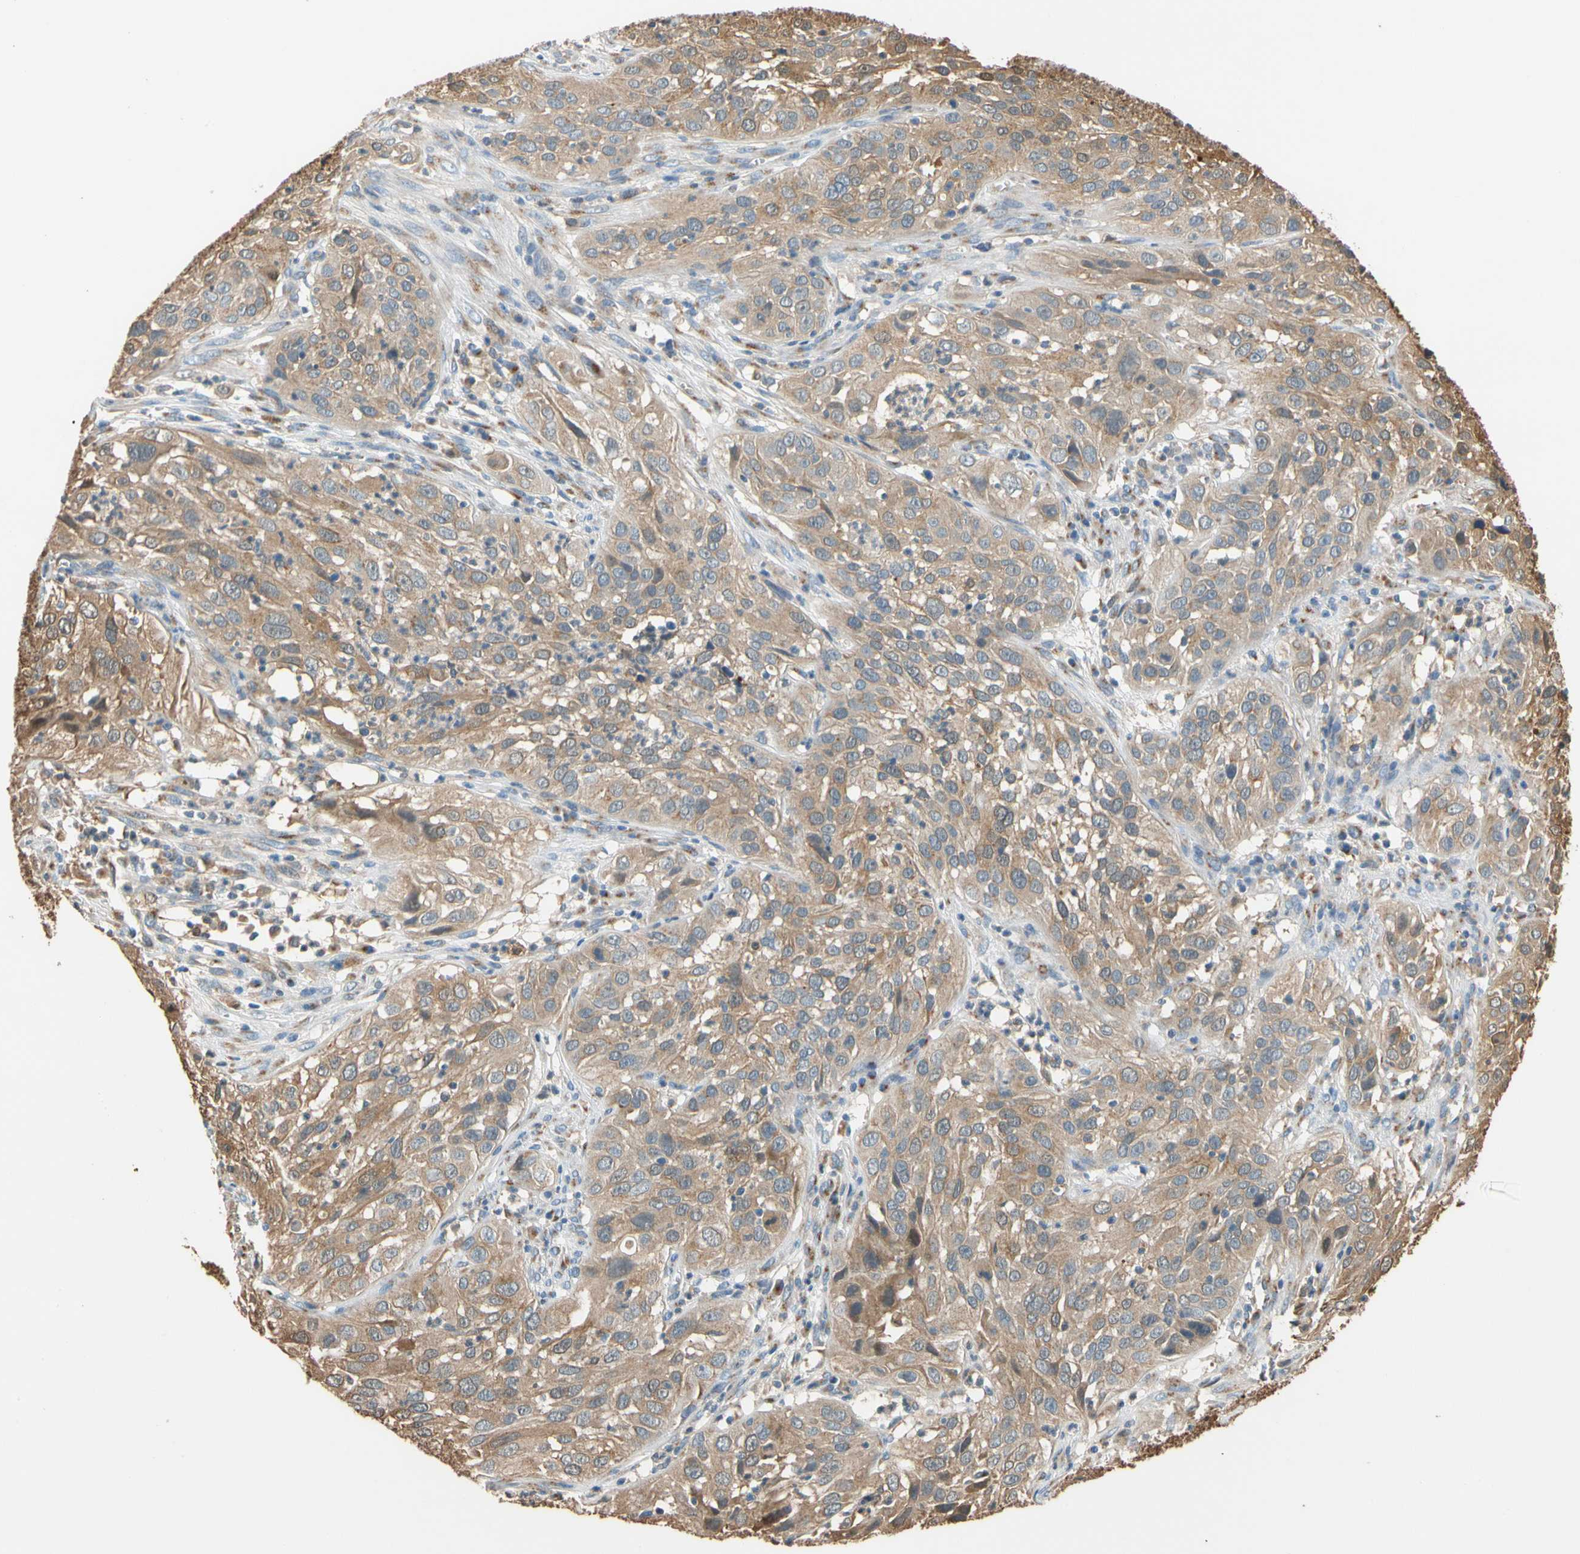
{"staining": {"intensity": "moderate", "quantity": ">75%", "location": "cytoplasmic/membranous"}, "tissue": "cervical cancer", "cell_type": "Tumor cells", "image_type": "cancer", "snomed": [{"axis": "morphology", "description": "Squamous cell carcinoma, NOS"}, {"axis": "topography", "description": "Cervix"}], "caption": "Protein expression analysis of cervical squamous cell carcinoma shows moderate cytoplasmic/membranous expression in approximately >75% of tumor cells.", "gene": "GPSM2", "patient": {"sex": "female", "age": 32}}